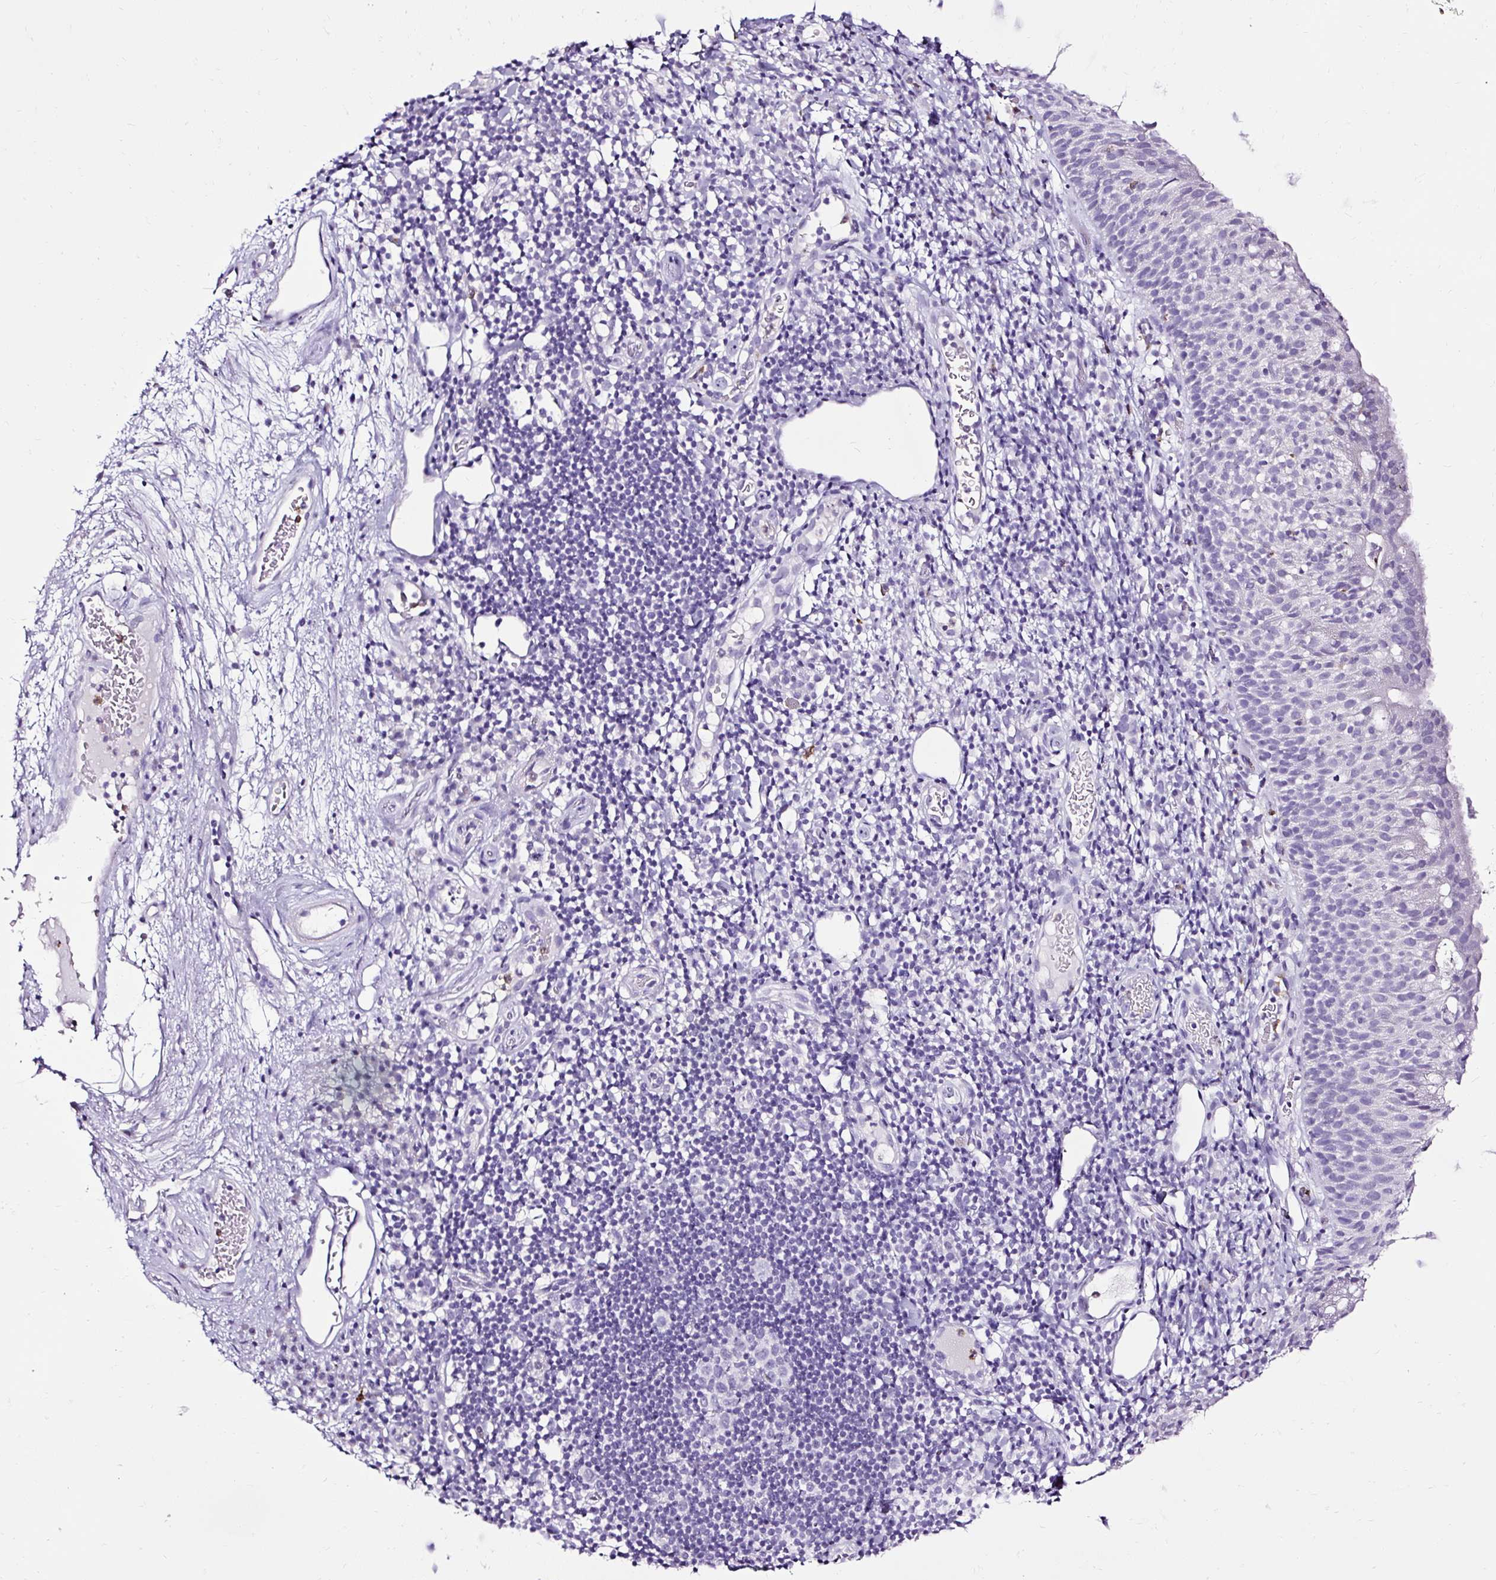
{"staining": {"intensity": "negative", "quantity": "none", "location": "none"}, "tissue": "nasopharynx", "cell_type": "Respiratory epithelial cells", "image_type": "normal", "snomed": [{"axis": "morphology", "description": "Normal tissue, NOS"}, {"axis": "topography", "description": "Lymph node"}, {"axis": "topography", "description": "Cartilage tissue"}, {"axis": "topography", "description": "Nasopharynx"}], "caption": "The histopathology image exhibits no staining of respiratory epithelial cells in unremarkable nasopharynx. The staining is performed using DAB (3,3'-diaminobenzidine) brown chromogen with nuclei counter-stained in using hematoxylin.", "gene": "SLC7A8", "patient": {"sex": "male", "age": 63}}